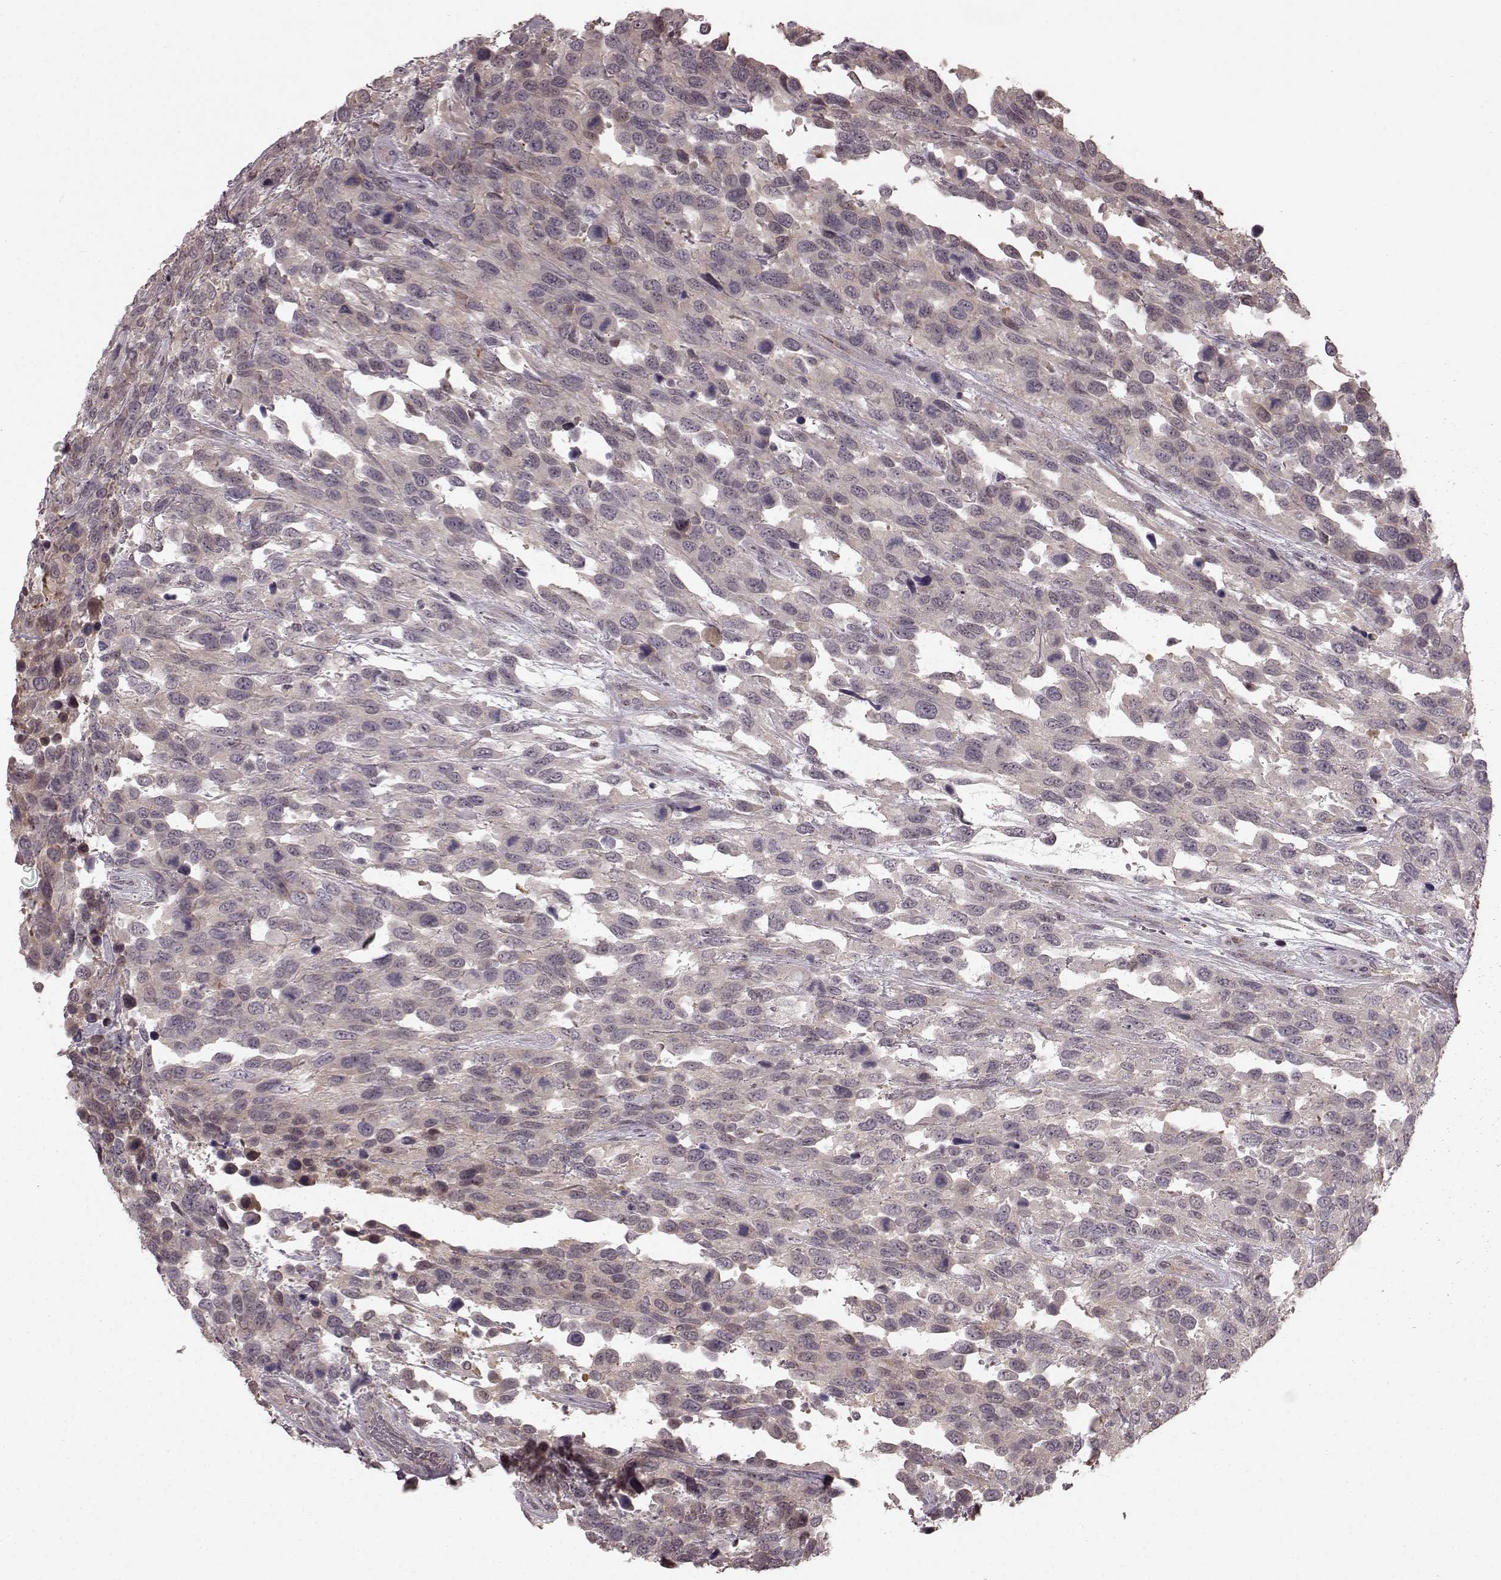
{"staining": {"intensity": "negative", "quantity": "none", "location": "none"}, "tissue": "urothelial cancer", "cell_type": "Tumor cells", "image_type": "cancer", "snomed": [{"axis": "morphology", "description": "Urothelial carcinoma, High grade"}, {"axis": "topography", "description": "Urinary bladder"}], "caption": "This is an immunohistochemistry (IHC) image of human high-grade urothelial carcinoma. There is no expression in tumor cells.", "gene": "GSS", "patient": {"sex": "female", "age": 70}}